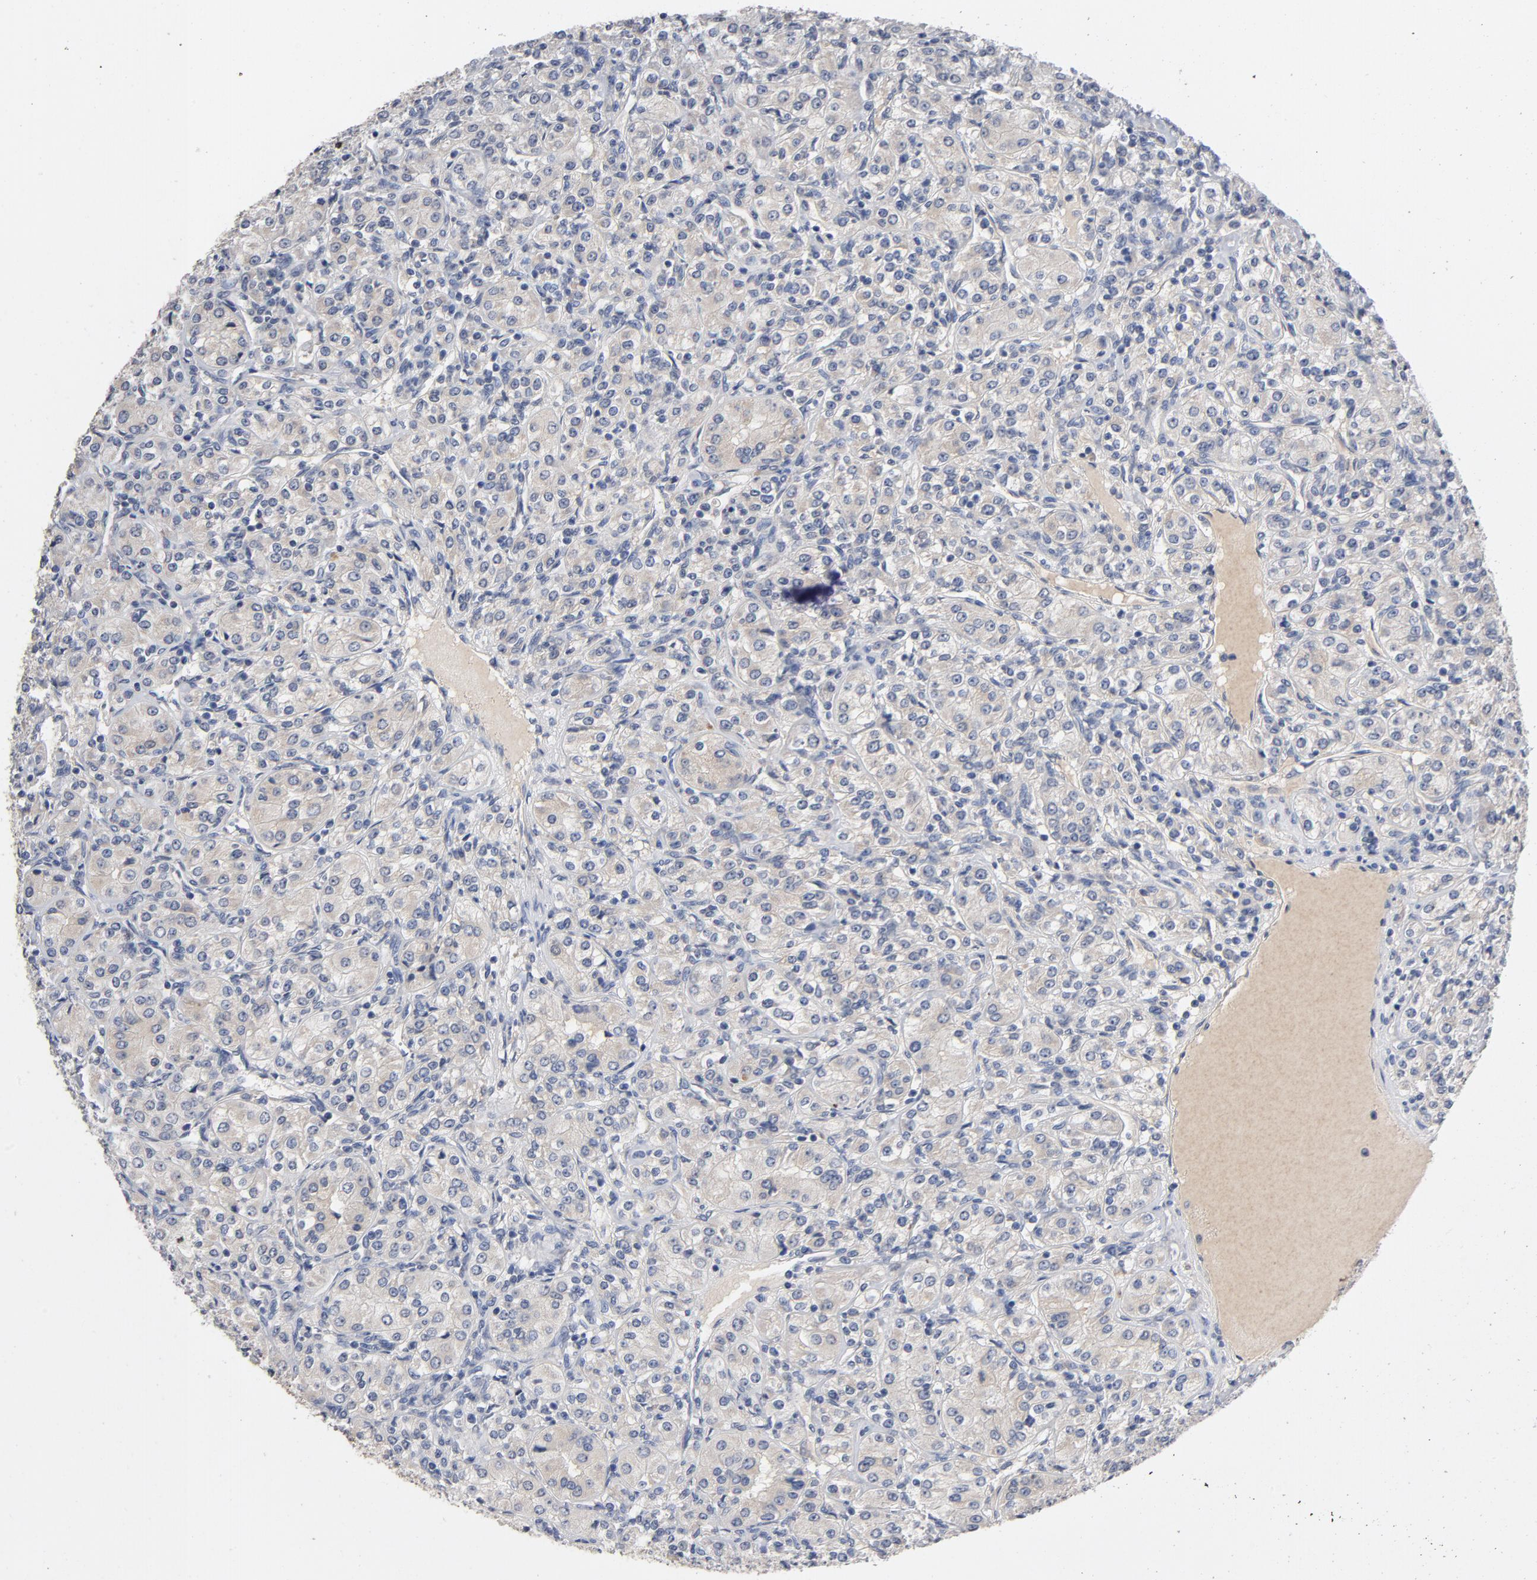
{"staining": {"intensity": "weak", "quantity": "25%-75%", "location": "cytoplasmic/membranous"}, "tissue": "renal cancer", "cell_type": "Tumor cells", "image_type": "cancer", "snomed": [{"axis": "morphology", "description": "Adenocarcinoma, NOS"}, {"axis": "topography", "description": "Kidney"}], "caption": "Human renal cancer stained with a brown dye demonstrates weak cytoplasmic/membranous positive staining in approximately 25%-75% of tumor cells.", "gene": "CCDC134", "patient": {"sex": "male", "age": 77}}